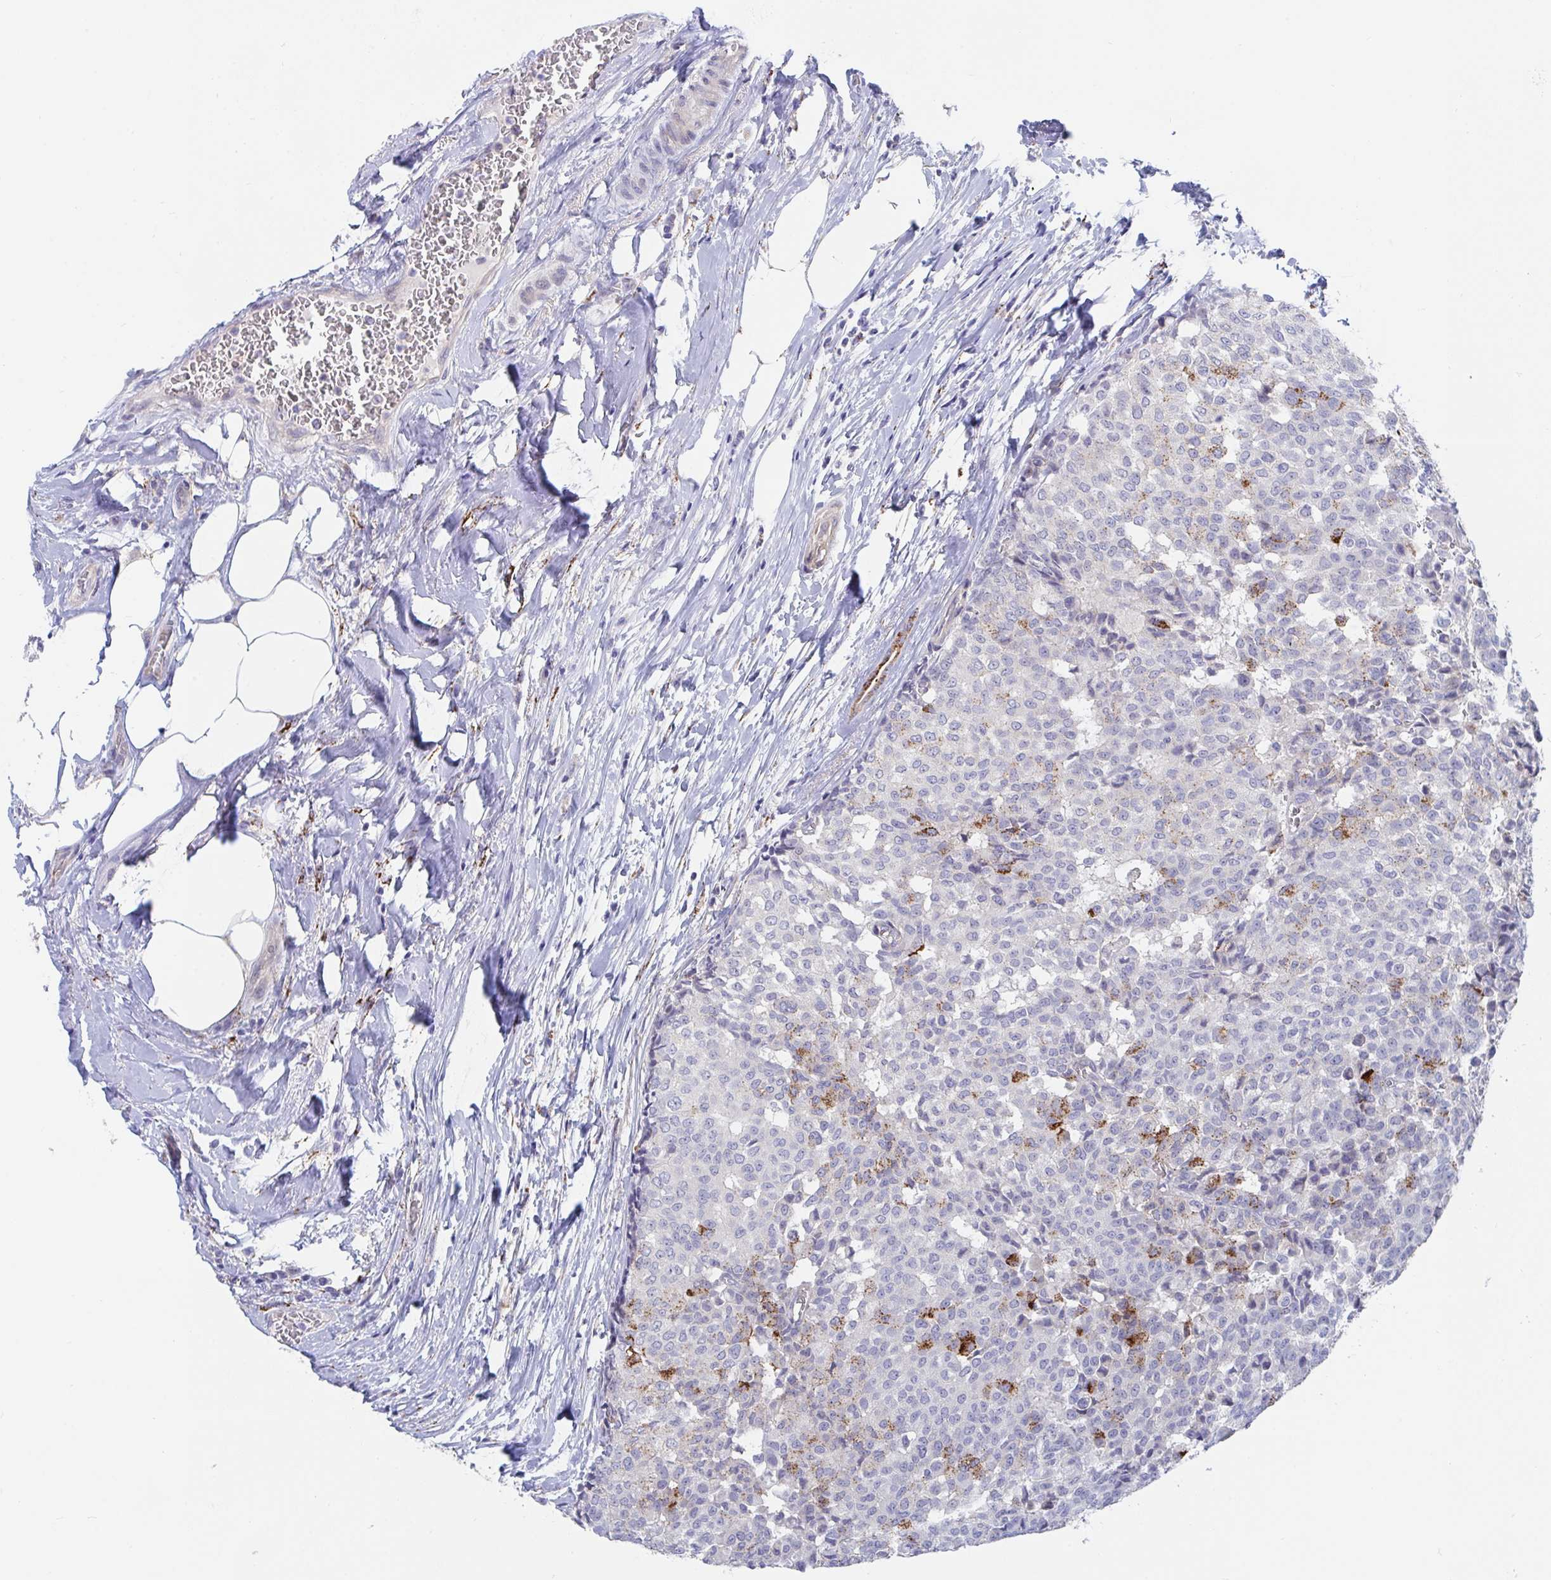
{"staining": {"intensity": "strong", "quantity": "<25%", "location": "cytoplasmic/membranous"}, "tissue": "breast cancer", "cell_type": "Tumor cells", "image_type": "cancer", "snomed": [{"axis": "morphology", "description": "Duct carcinoma"}, {"axis": "topography", "description": "Breast"}], "caption": "Brown immunohistochemical staining in human breast cancer exhibits strong cytoplasmic/membranous expression in approximately <25% of tumor cells.", "gene": "FAM156B", "patient": {"sex": "female", "age": 91}}